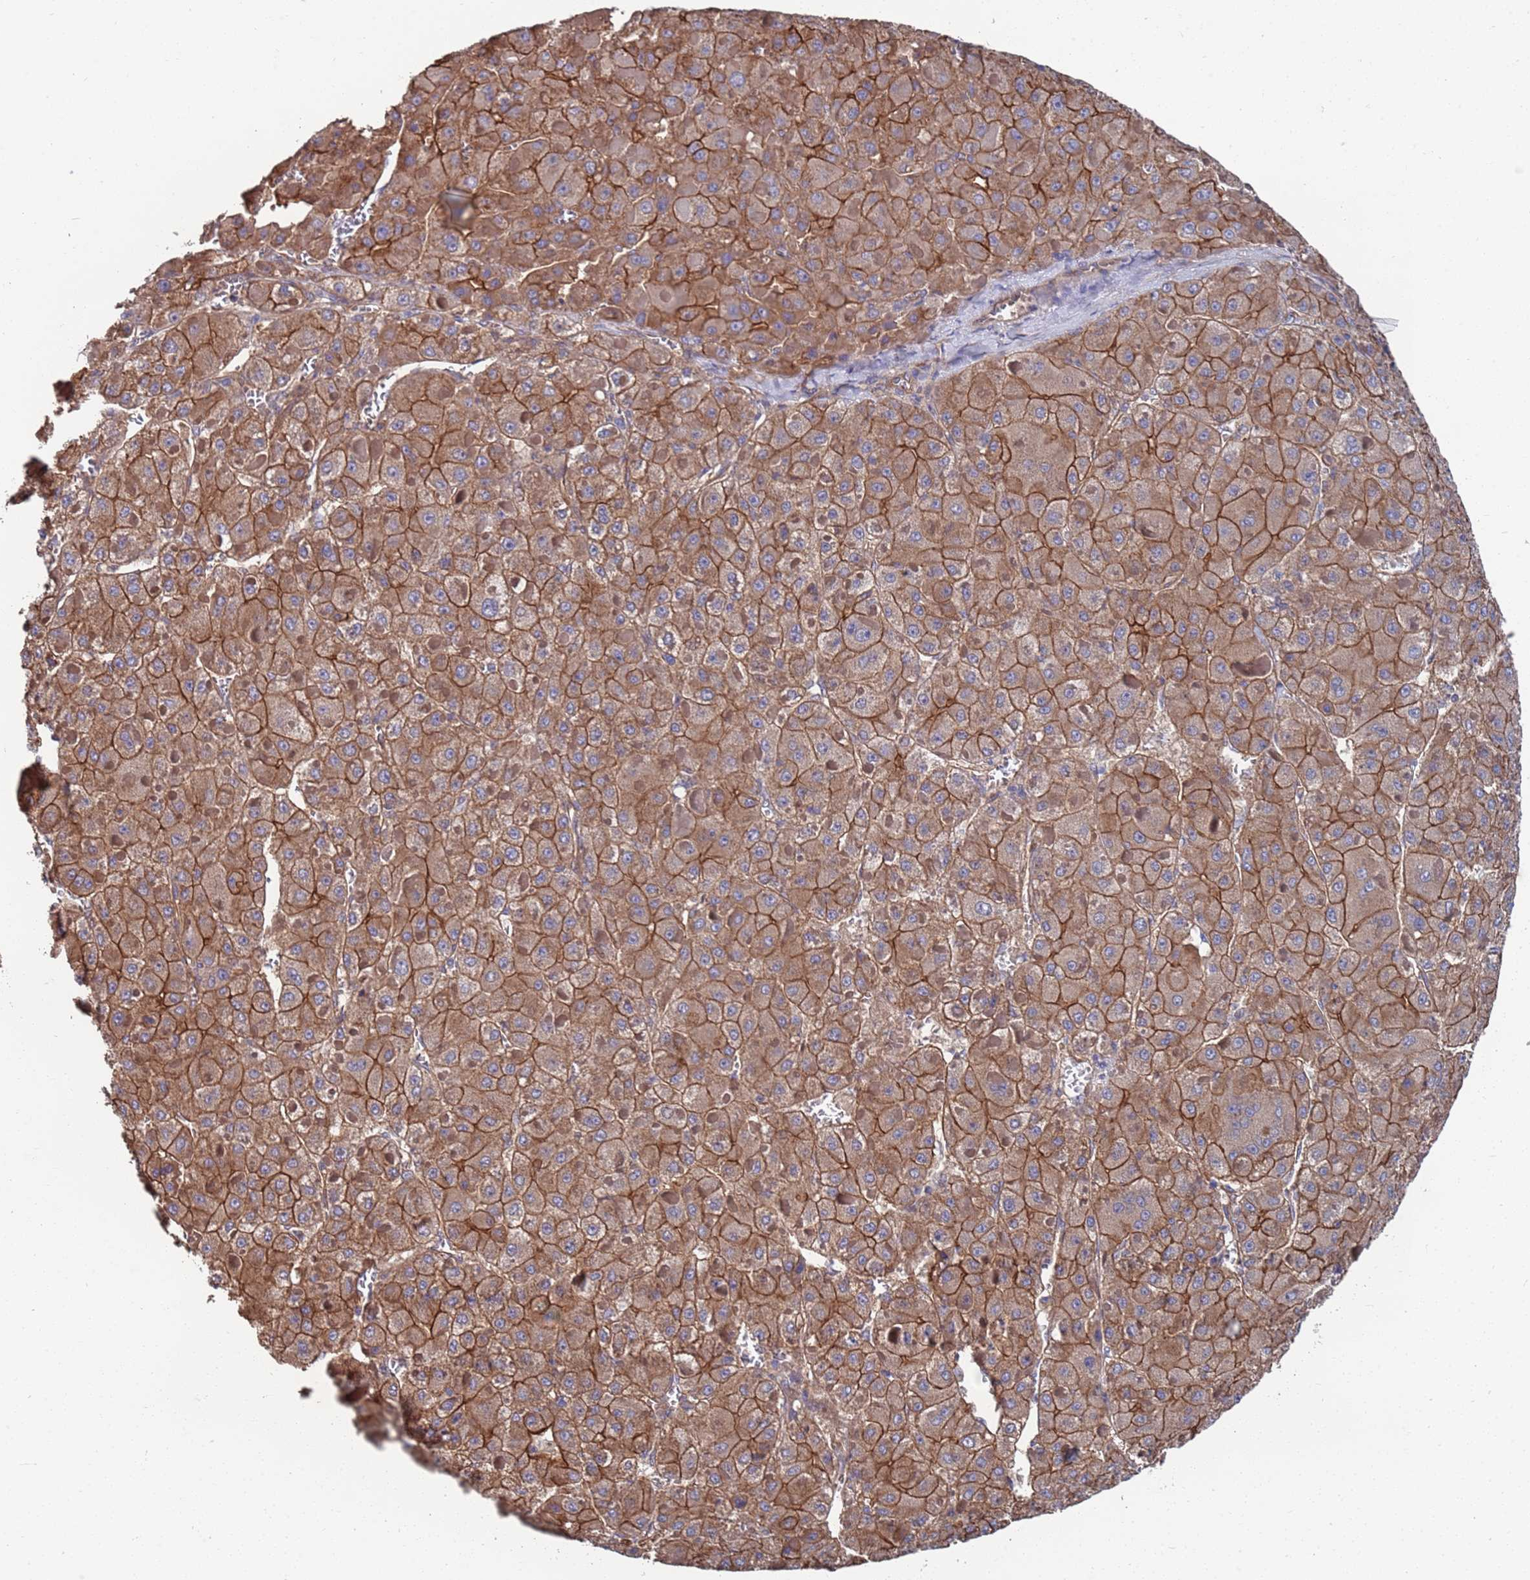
{"staining": {"intensity": "moderate", "quantity": ">75%", "location": "cytoplasmic/membranous"}, "tissue": "liver cancer", "cell_type": "Tumor cells", "image_type": "cancer", "snomed": [{"axis": "morphology", "description": "Carcinoma, Hepatocellular, NOS"}, {"axis": "topography", "description": "Liver"}], "caption": "Liver cancer stained with DAB immunohistochemistry demonstrates medium levels of moderate cytoplasmic/membranous staining in about >75% of tumor cells.", "gene": "NDUFAF6", "patient": {"sex": "female", "age": 73}}